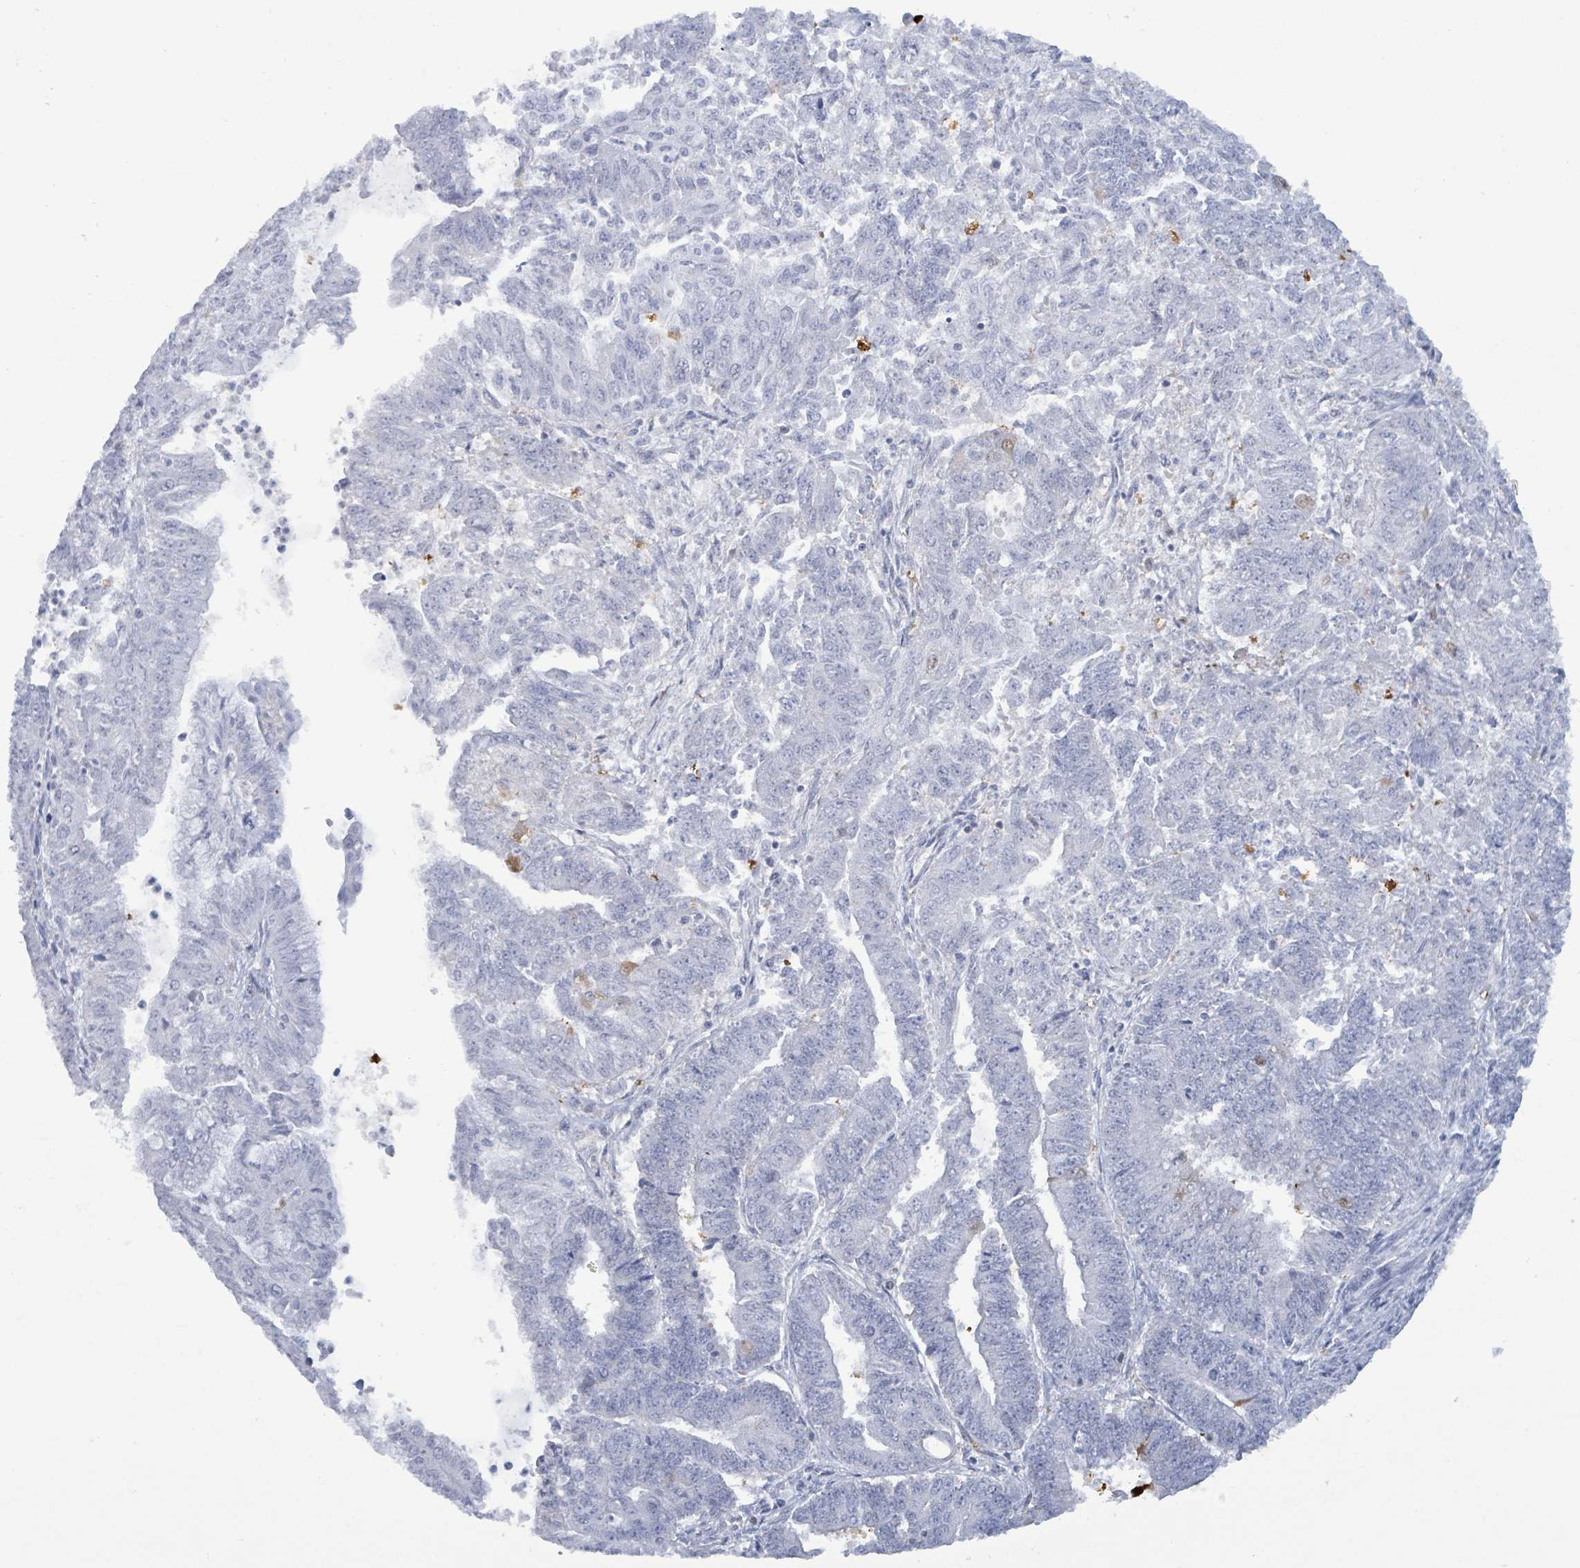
{"staining": {"intensity": "negative", "quantity": "none", "location": "none"}, "tissue": "endometrial cancer", "cell_type": "Tumor cells", "image_type": "cancer", "snomed": [{"axis": "morphology", "description": "Adenocarcinoma, NOS"}, {"axis": "topography", "description": "Endometrium"}], "caption": "Tumor cells are negative for protein expression in human endometrial adenocarcinoma. (DAB (3,3'-diaminobenzidine) IHC with hematoxylin counter stain).", "gene": "PRKRIP1", "patient": {"sex": "female", "age": 73}}